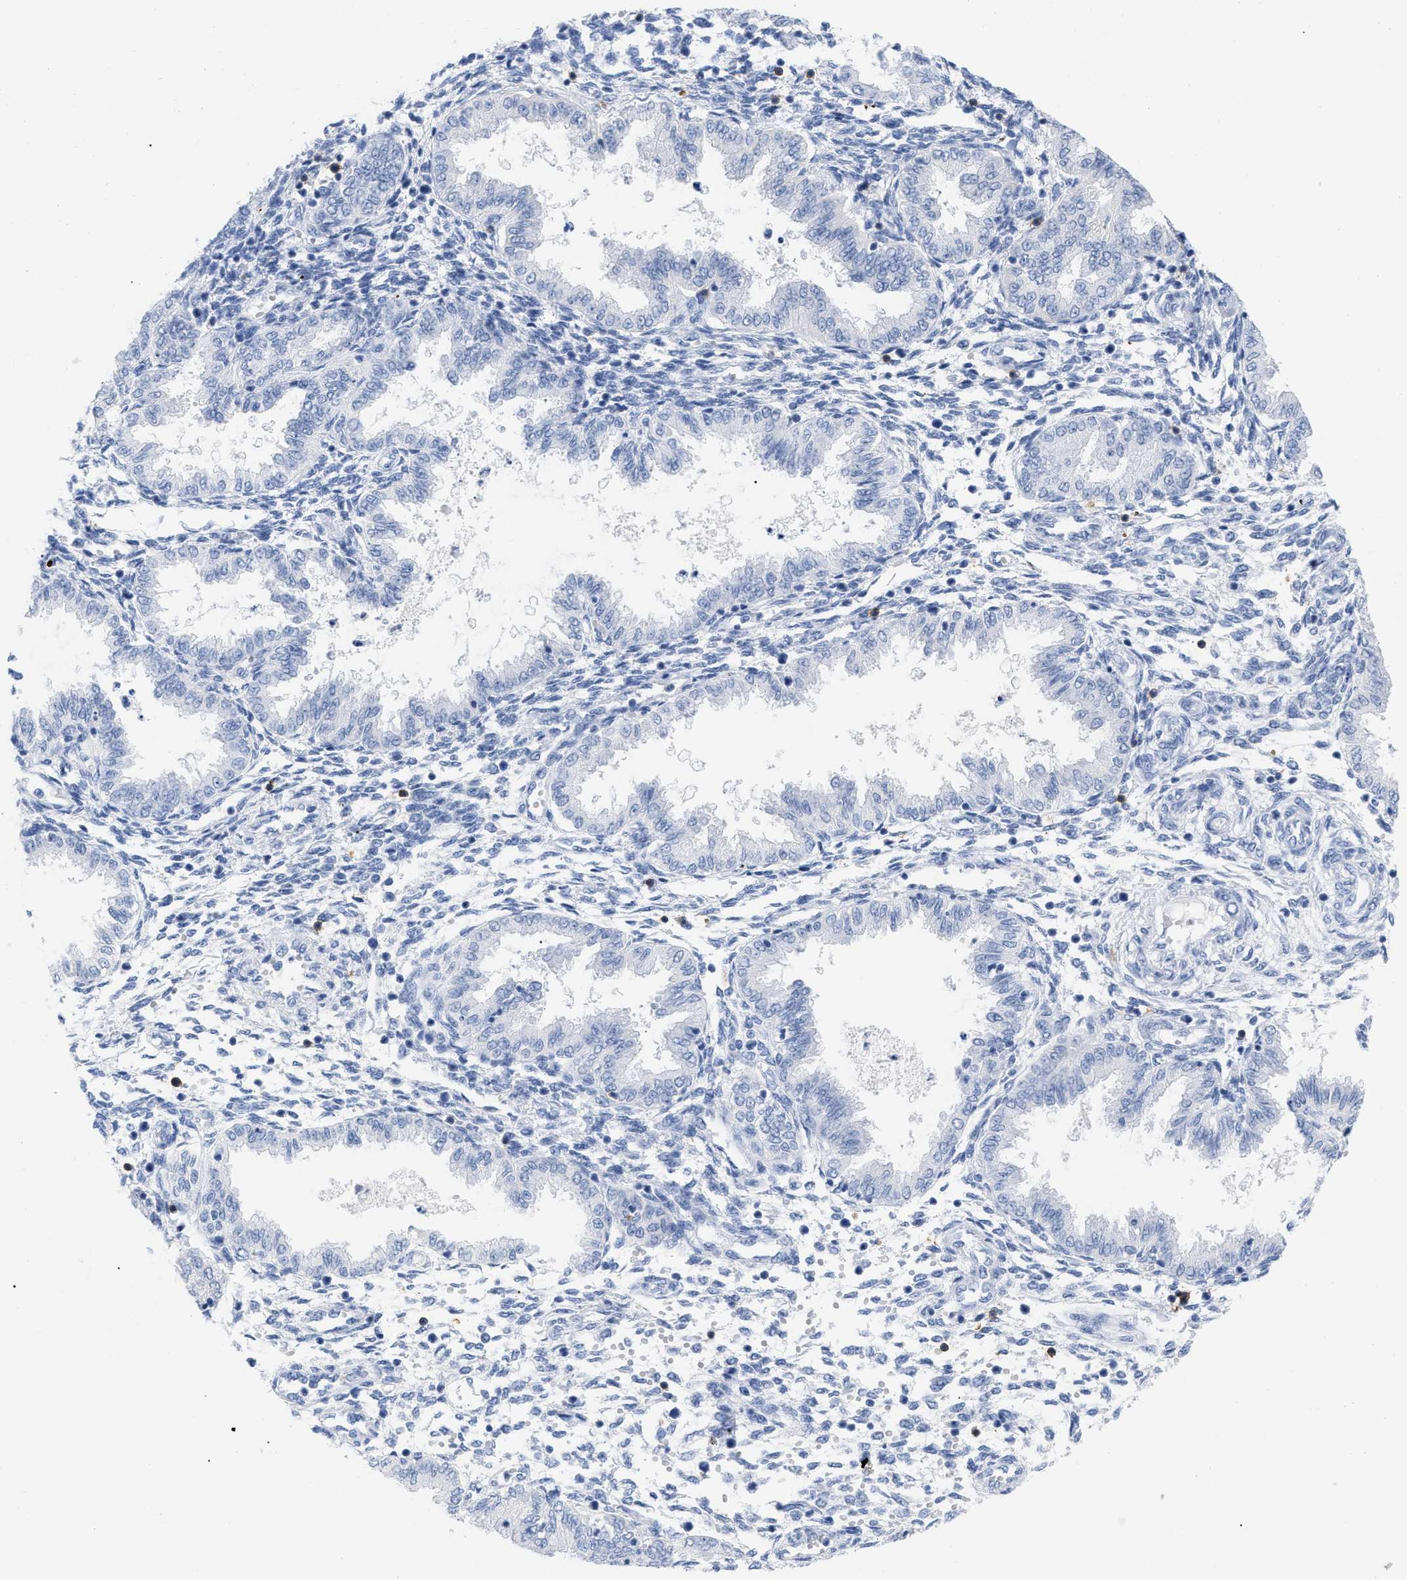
{"staining": {"intensity": "negative", "quantity": "none", "location": "none"}, "tissue": "endometrium", "cell_type": "Cells in endometrial stroma", "image_type": "normal", "snomed": [{"axis": "morphology", "description": "Normal tissue, NOS"}, {"axis": "topography", "description": "Endometrium"}], "caption": "Immunohistochemistry of normal endometrium demonstrates no staining in cells in endometrial stroma.", "gene": "CD5", "patient": {"sex": "female", "age": 33}}